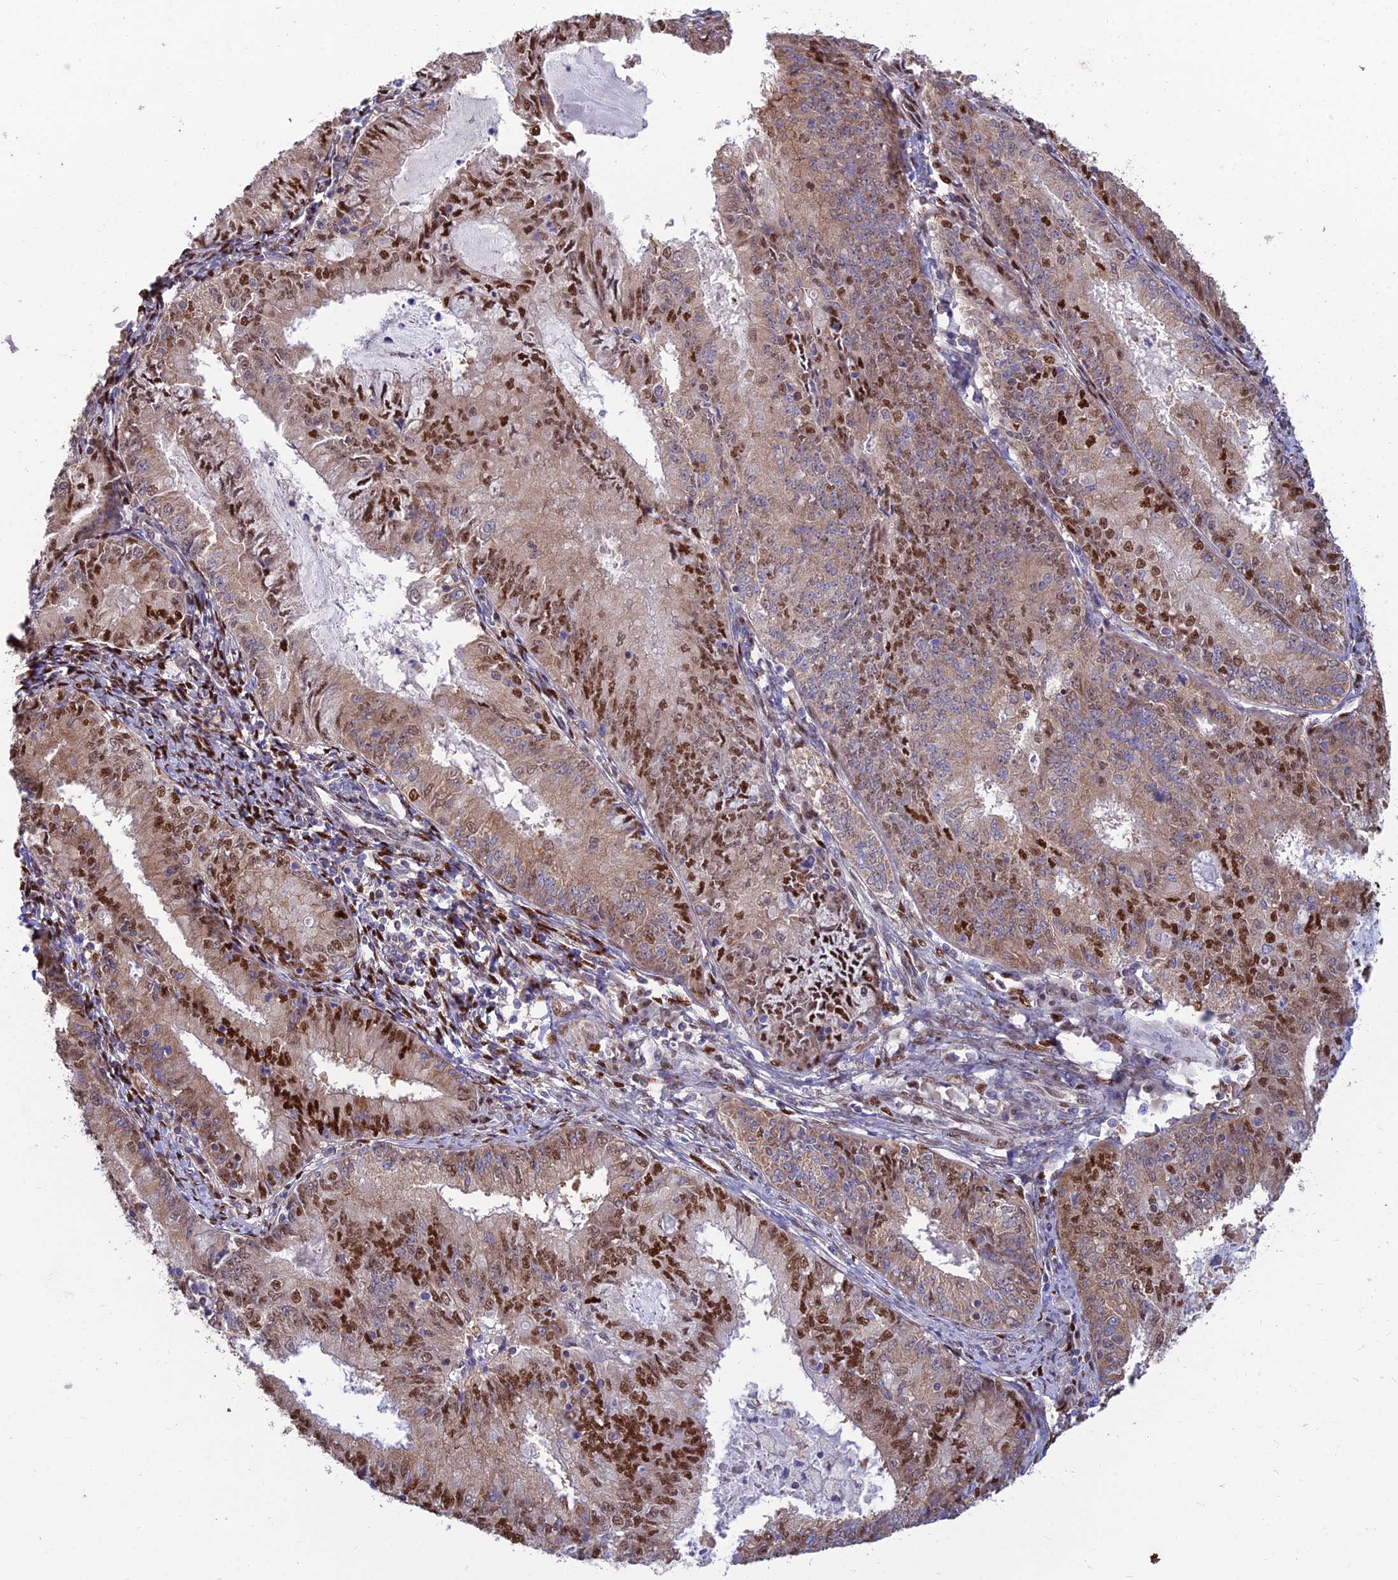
{"staining": {"intensity": "strong", "quantity": "25%-75%", "location": "nuclear"}, "tissue": "endometrial cancer", "cell_type": "Tumor cells", "image_type": "cancer", "snomed": [{"axis": "morphology", "description": "Adenocarcinoma, NOS"}, {"axis": "topography", "description": "Endometrium"}], "caption": "Immunohistochemistry (IHC) micrograph of neoplastic tissue: human endometrial adenocarcinoma stained using immunohistochemistry shows high levels of strong protein expression localized specifically in the nuclear of tumor cells, appearing as a nuclear brown color.", "gene": "DNPEP", "patient": {"sex": "female", "age": 57}}